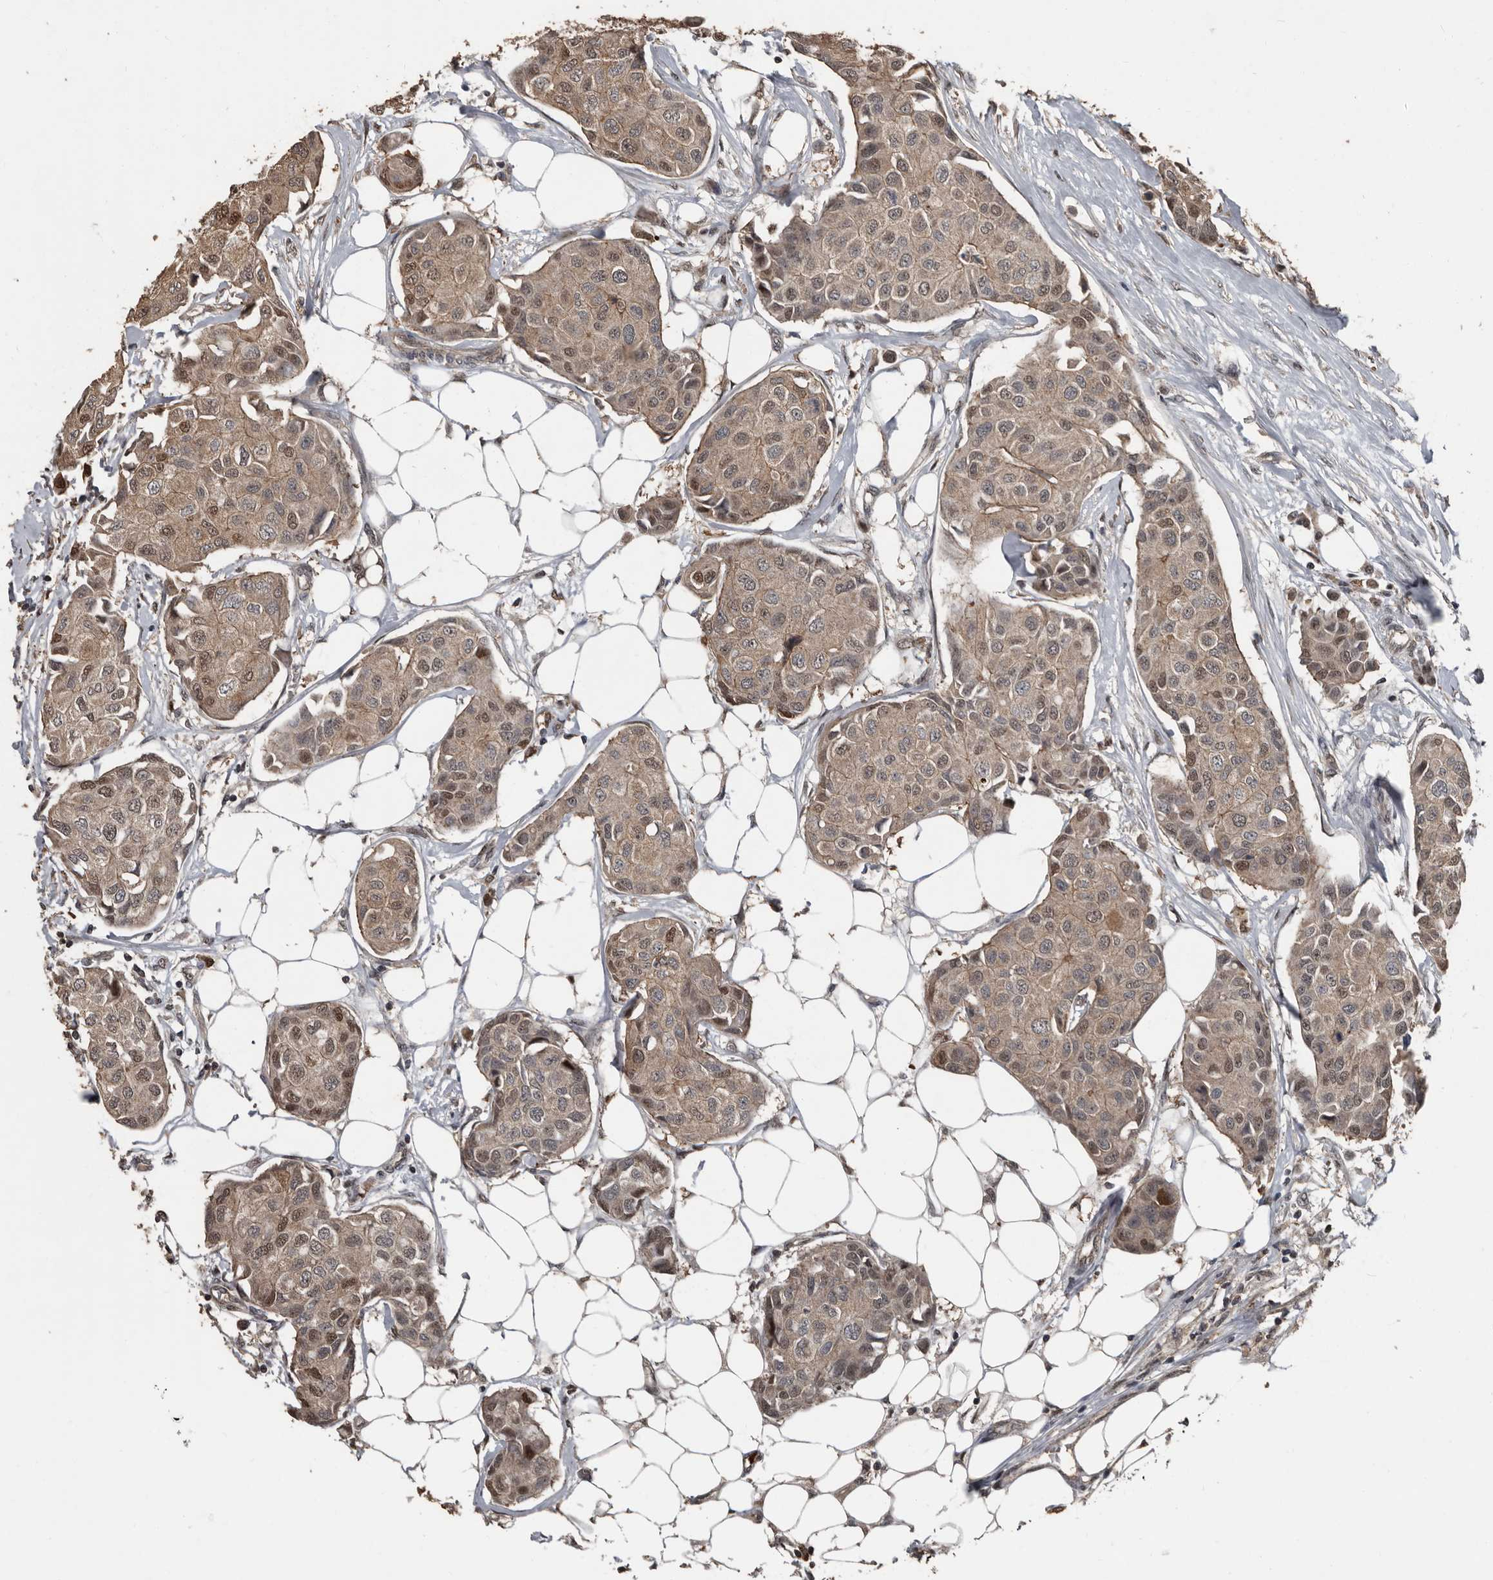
{"staining": {"intensity": "moderate", "quantity": ">75%", "location": "cytoplasmic/membranous,nuclear"}, "tissue": "breast cancer", "cell_type": "Tumor cells", "image_type": "cancer", "snomed": [{"axis": "morphology", "description": "Duct carcinoma"}, {"axis": "topography", "description": "Breast"}], "caption": "Immunohistochemical staining of human breast invasive ductal carcinoma reveals moderate cytoplasmic/membranous and nuclear protein staining in approximately >75% of tumor cells.", "gene": "FSBP", "patient": {"sex": "female", "age": 80}}